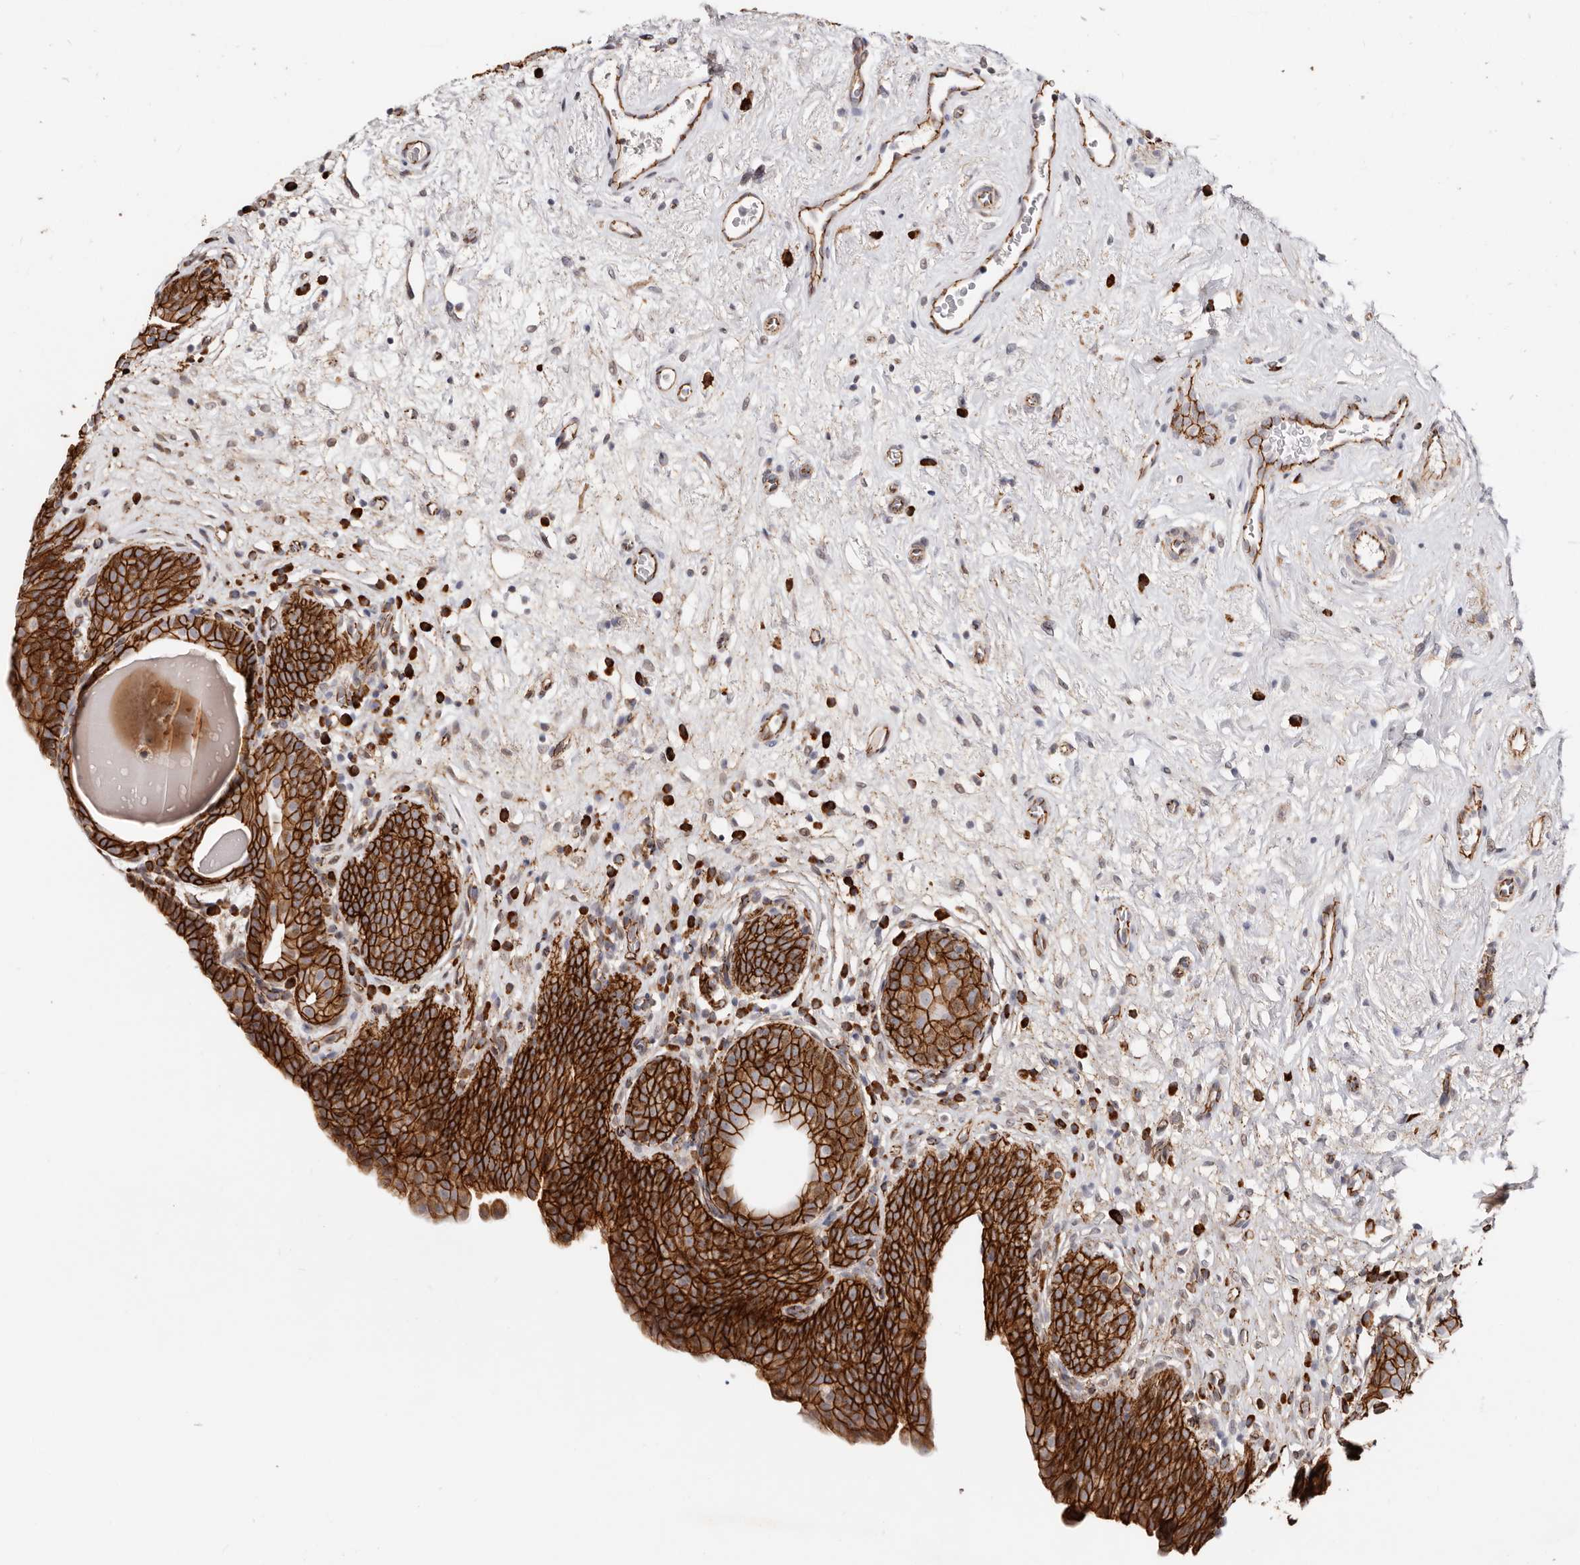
{"staining": {"intensity": "strong", "quantity": ">75%", "location": "cytoplasmic/membranous"}, "tissue": "urinary bladder", "cell_type": "Urothelial cells", "image_type": "normal", "snomed": [{"axis": "morphology", "description": "Normal tissue, NOS"}, {"axis": "topography", "description": "Urinary bladder"}], "caption": "Unremarkable urinary bladder was stained to show a protein in brown. There is high levels of strong cytoplasmic/membranous positivity in about >75% of urothelial cells. Nuclei are stained in blue.", "gene": "CTNNB1", "patient": {"sex": "male", "age": 83}}